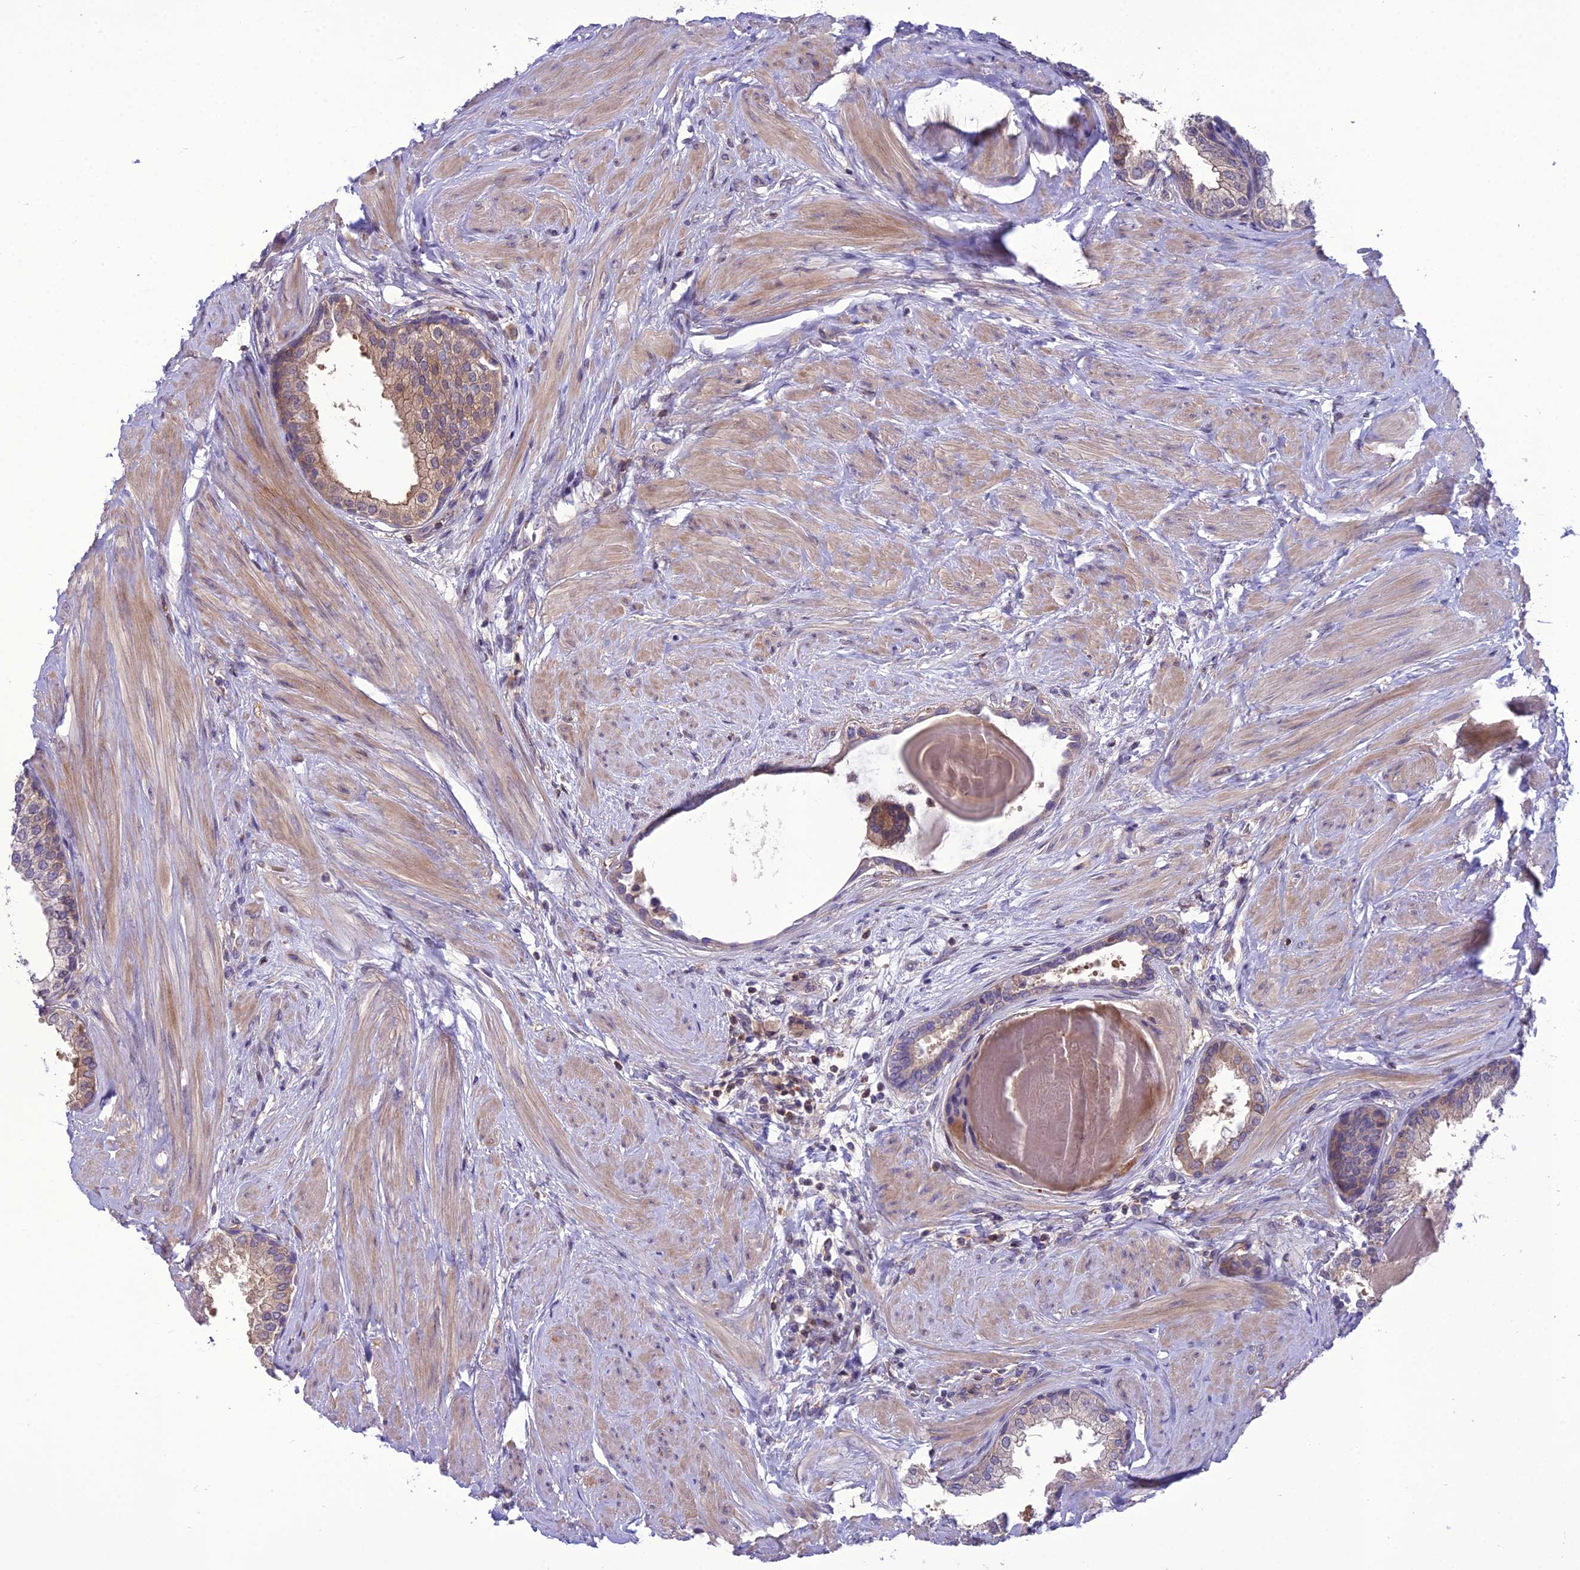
{"staining": {"intensity": "moderate", "quantity": "<25%", "location": "cytoplasmic/membranous,nuclear"}, "tissue": "prostate", "cell_type": "Glandular cells", "image_type": "normal", "snomed": [{"axis": "morphology", "description": "Normal tissue, NOS"}, {"axis": "topography", "description": "Prostate"}], "caption": "Immunohistochemistry (IHC) image of normal prostate: human prostate stained using immunohistochemistry displays low levels of moderate protein expression localized specifically in the cytoplasmic/membranous,nuclear of glandular cells, appearing as a cytoplasmic/membranous,nuclear brown color.", "gene": "GDF6", "patient": {"sex": "male", "age": 48}}